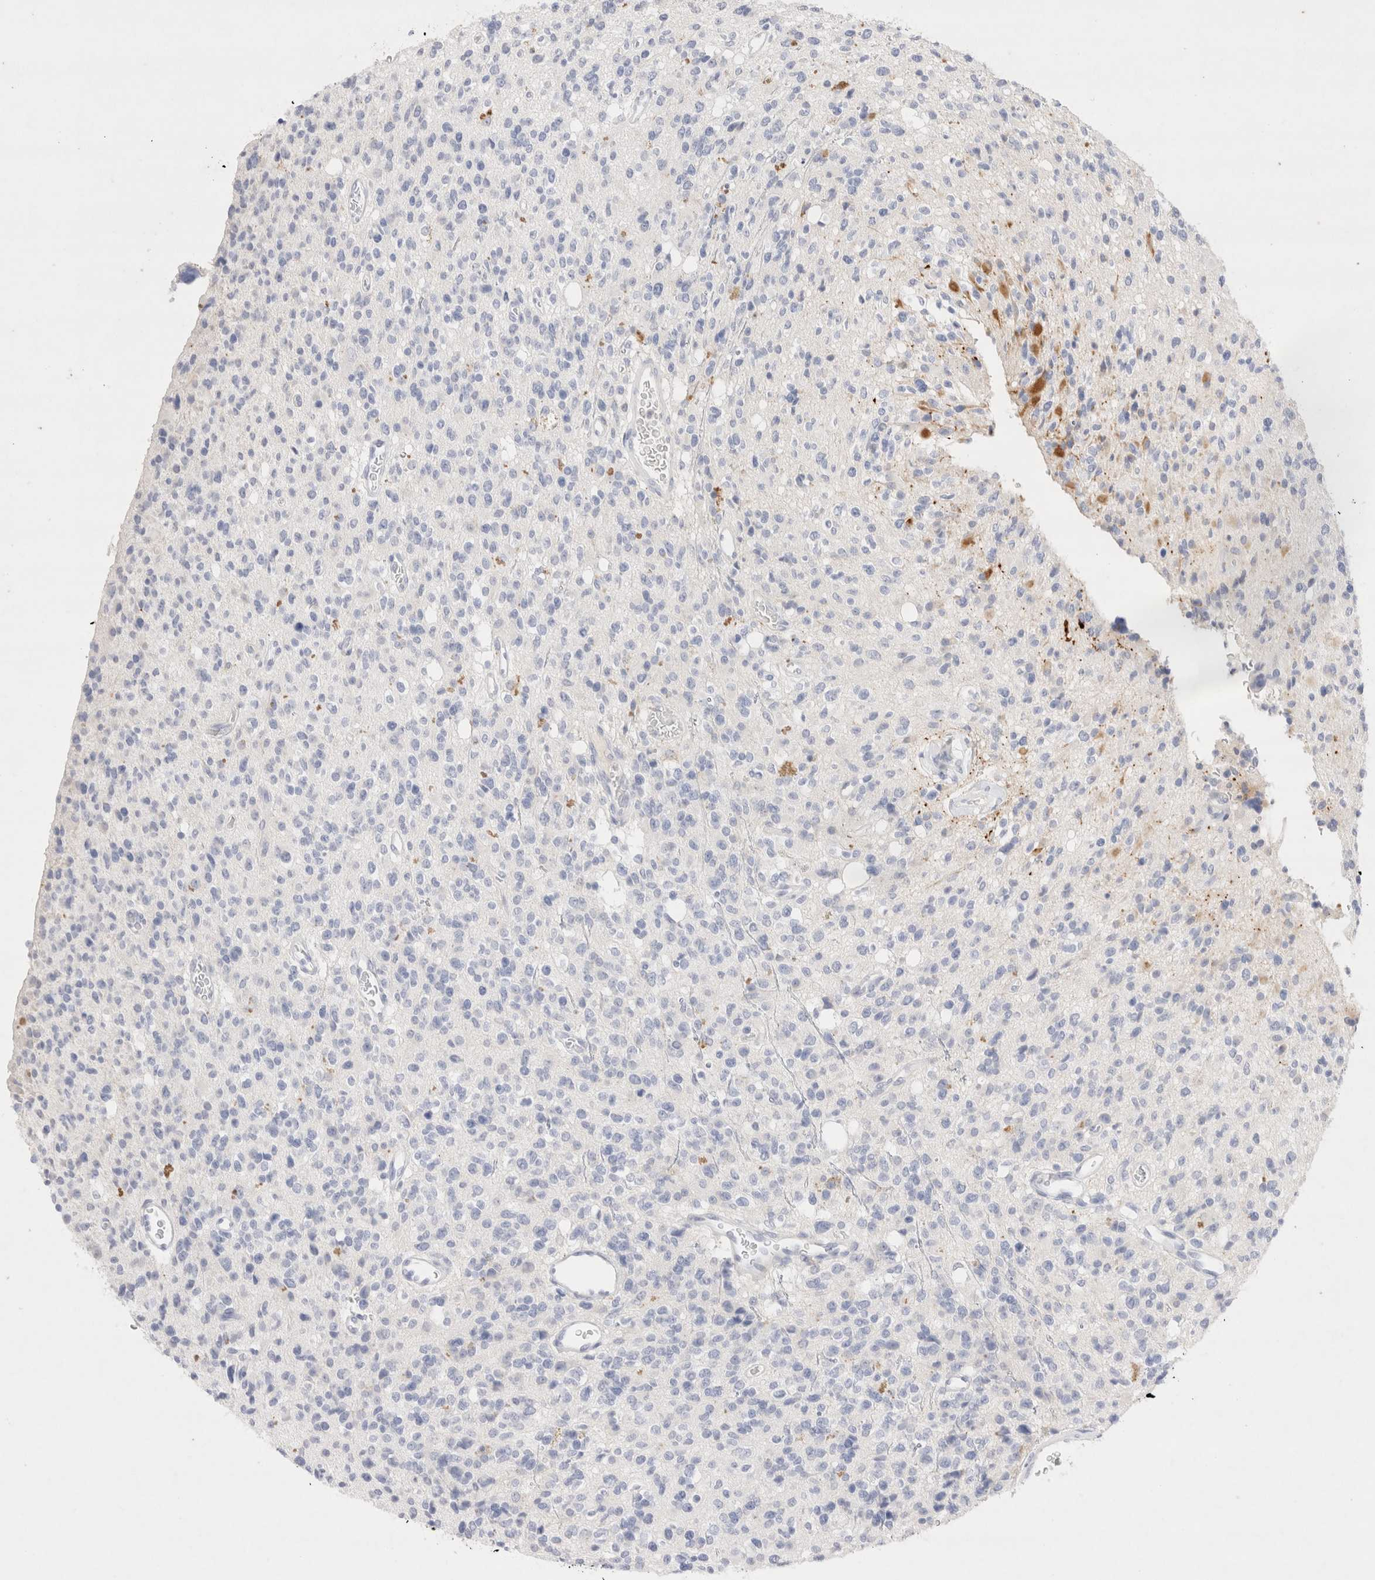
{"staining": {"intensity": "negative", "quantity": "none", "location": "none"}, "tissue": "glioma", "cell_type": "Tumor cells", "image_type": "cancer", "snomed": [{"axis": "morphology", "description": "Glioma, malignant, High grade"}, {"axis": "topography", "description": "Brain"}], "caption": "Immunohistochemistry (IHC) histopathology image of neoplastic tissue: glioma stained with DAB displays no significant protein staining in tumor cells.", "gene": "EPCAM", "patient": {"sex": "male", "age": 34}}